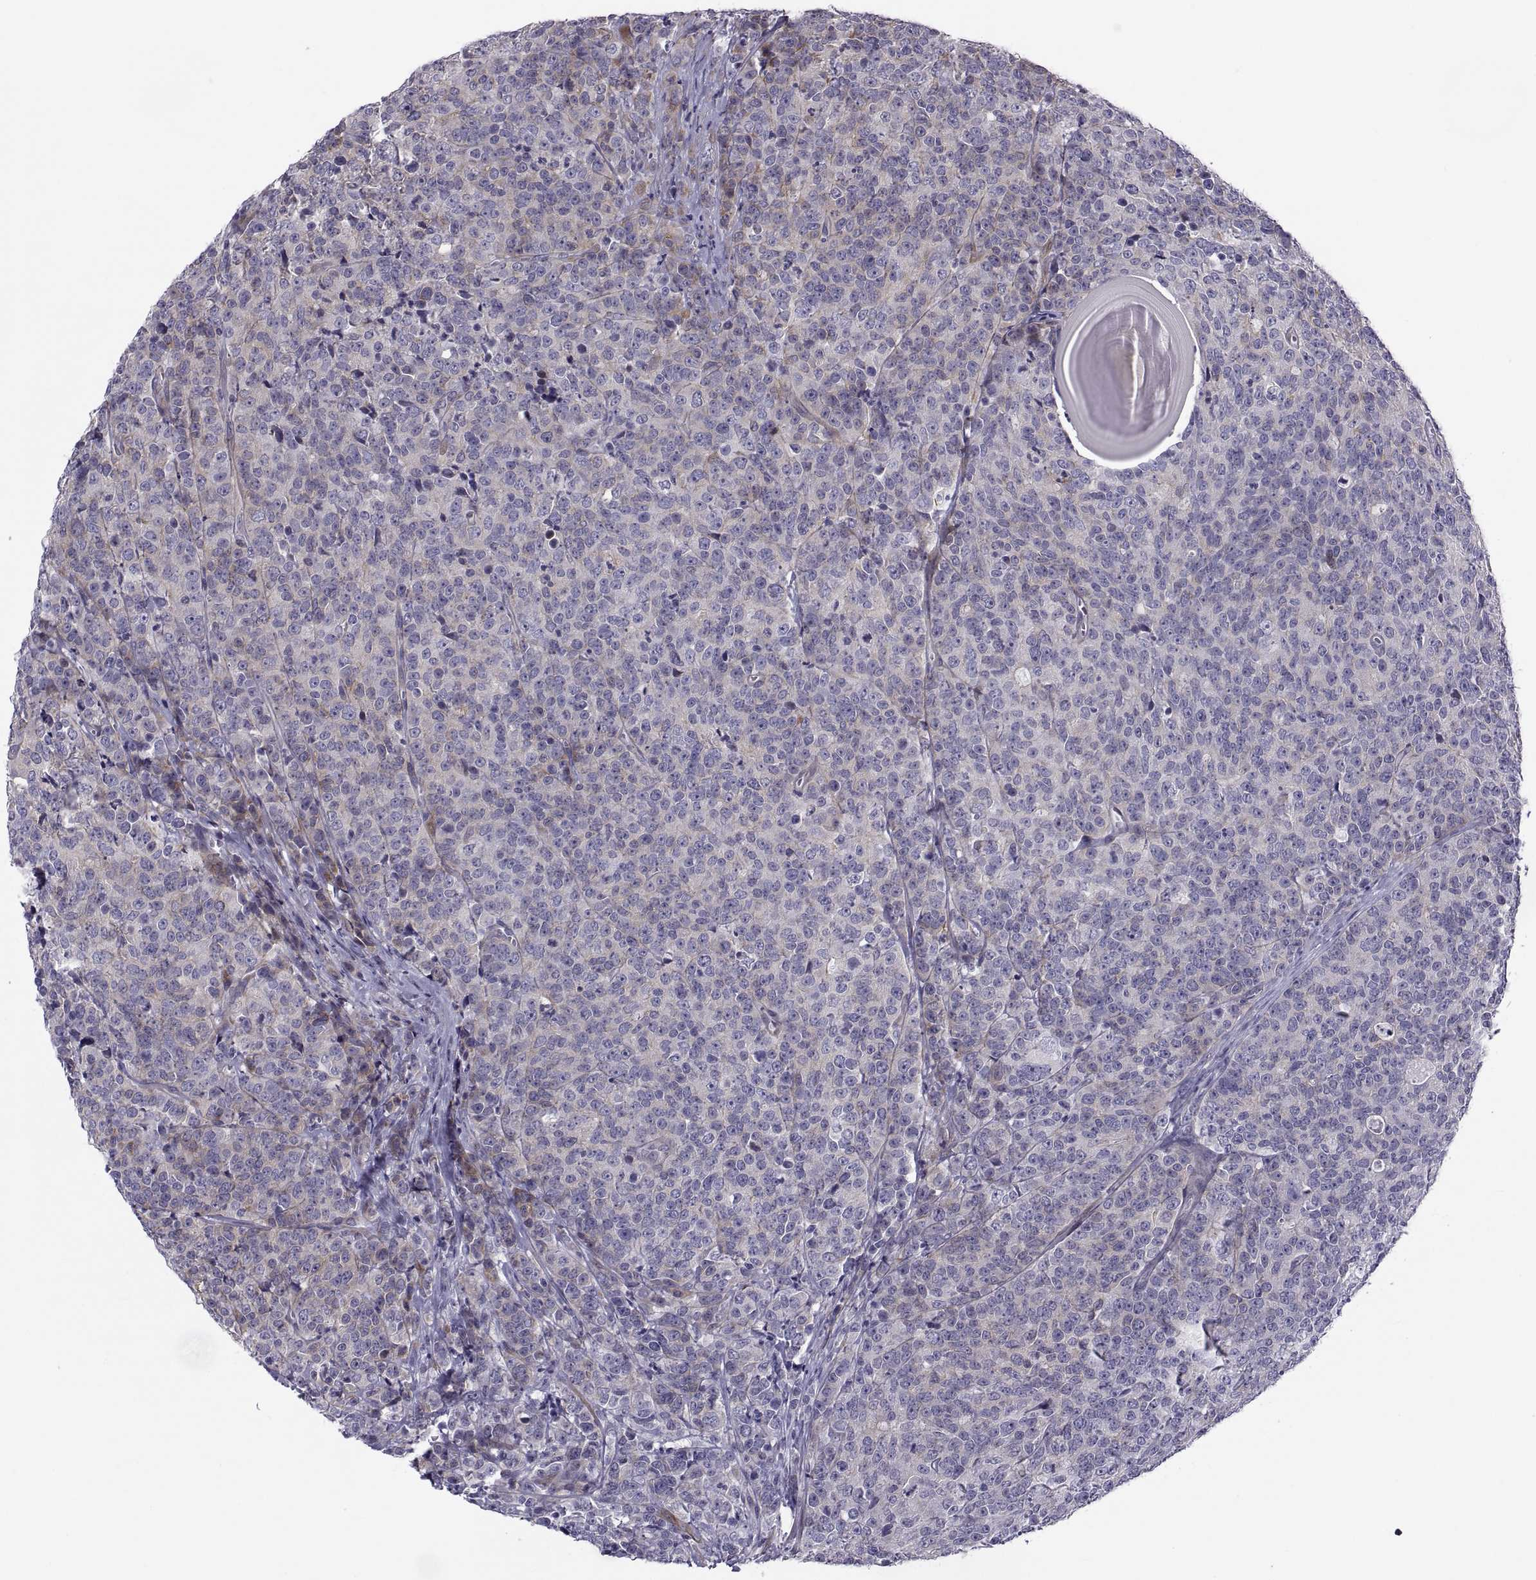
{"staining": {"intensity": "negative", "quantity": "none", "location": "none"}, "tissue": "prostate cancer", "cell_type": "Tumor cells", "image_type": "cancer", "snomed": [{"axis": "morphology", "description": "Adenocarcinoma, NOS"}, {"axis": "topography", "description": "Prostate"}], "caption": "This histopathology image is of prostate cancer stained with immunohistochemistry to label a protein in brown with the nuclei are counter-stained blue. There is no staining in tumor cells.", "gene": "TMEM158", "patient": {"sex": "male", "age": 67}}